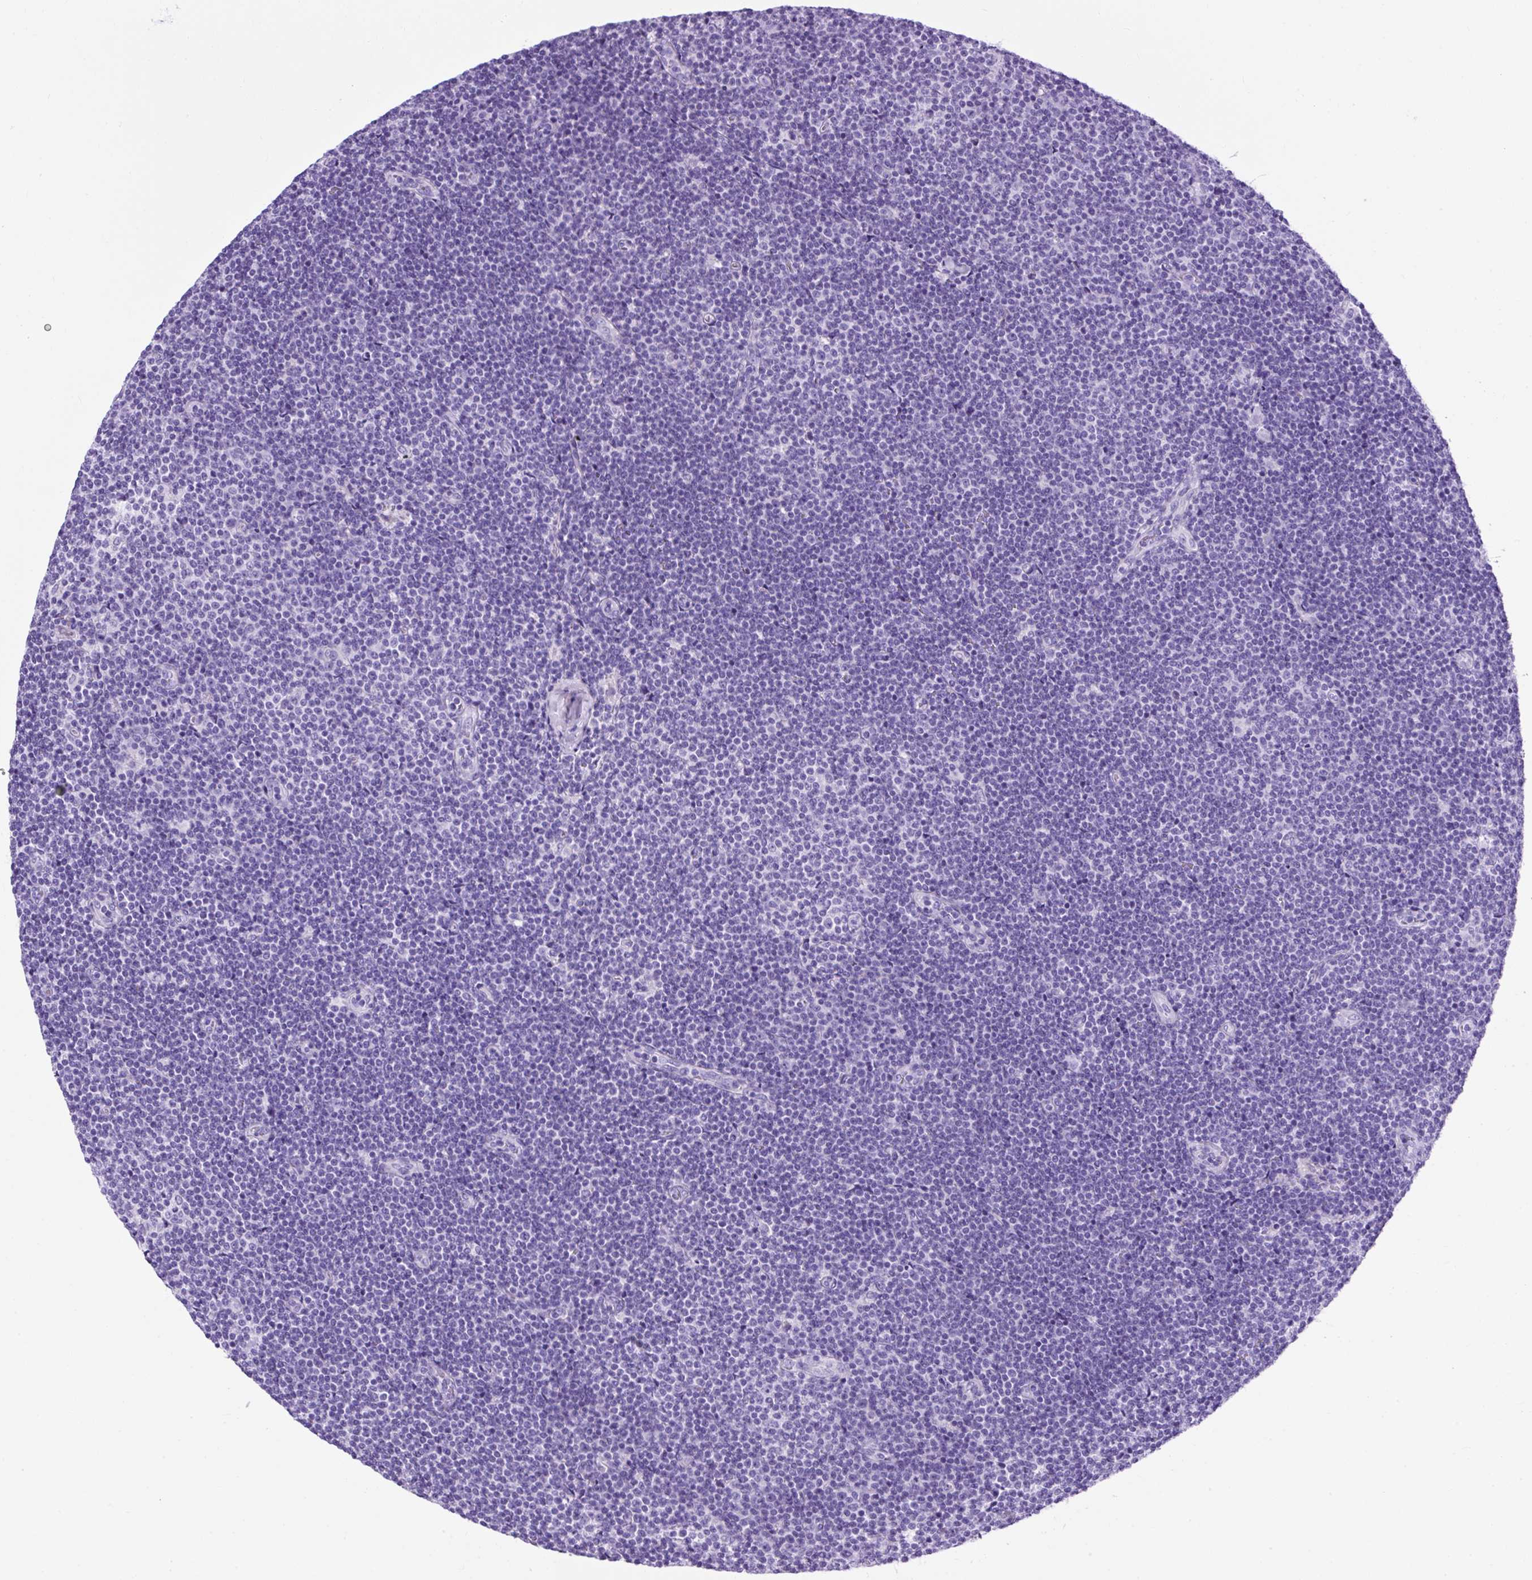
{"staining": {"intensity": "negative", "quantity": "none", "location": "none"}, "tissue": "lymphoma", "cell_type": "Tumor cells", "image_type": "cancer", "snomed": [{"axis": "morphology", "description": "Malignant lymphoma, non-Hodgkin's type, Low grade"}, {"axis": "topography", "description": "Lymph node"}], "caption": "Histopathology image shows no protein staining in tumor cells of lymphoma tissue.", "gene": "KRT12", "patient": {"sex": "male", "age": 48}}